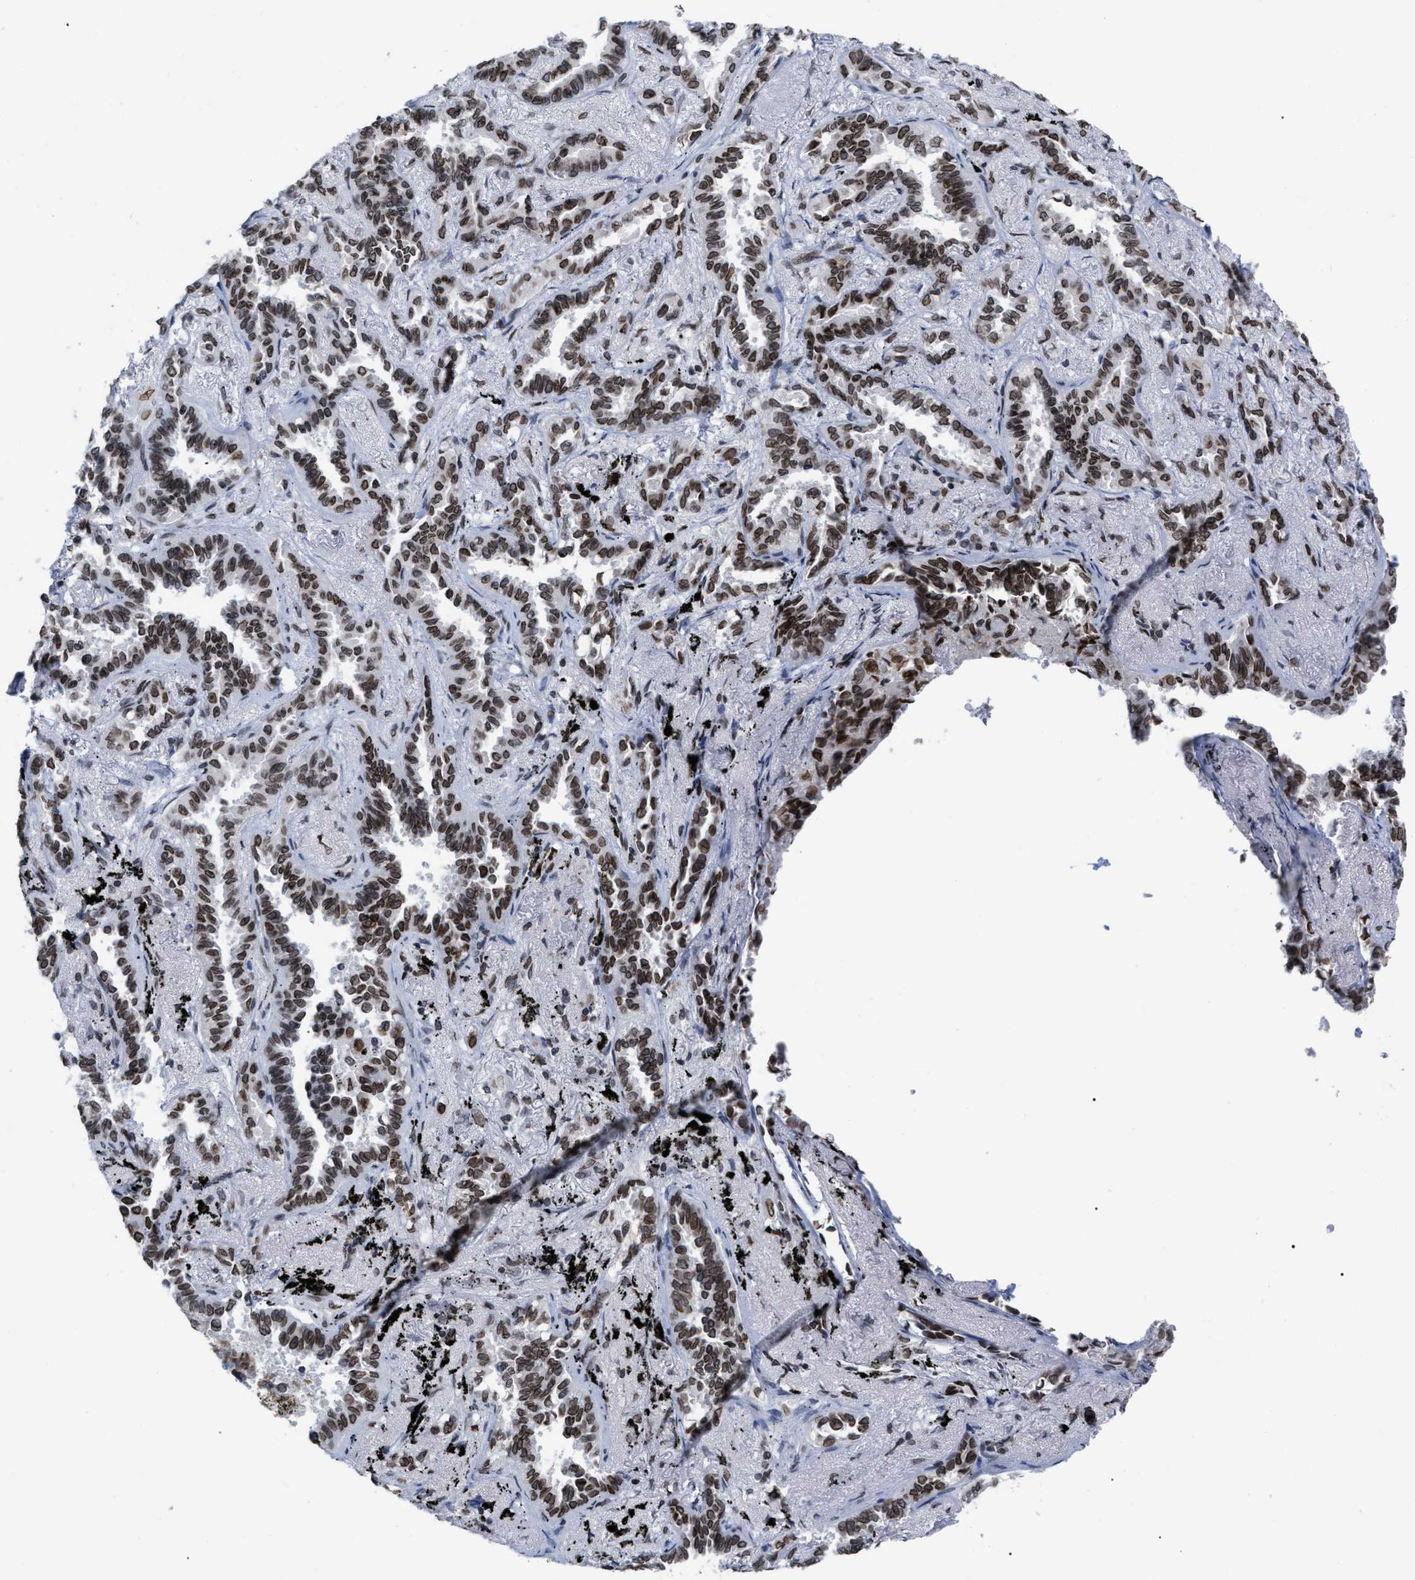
{"staining": {"intensity": "moderate", "quantity": ">75%", "location": "cytoplasmic/membranous,nuclear"}, "tissue": "lung cancer", "cell_type": "Tumor cells", "image_type": "cancer", "snomed": [{"axis": "morphology", "description": "Adenocarcinoma, NOS"}, {"axis": "topography", "description": "Lung"}], "caption": "Tumor cells exhibit moderate cytoplasmic/membranous and nuclear expression in about >75% of cells in lung adenocarcinoma.", "gene": "TPR", "patient": {"sex": "male", "age": 59}}